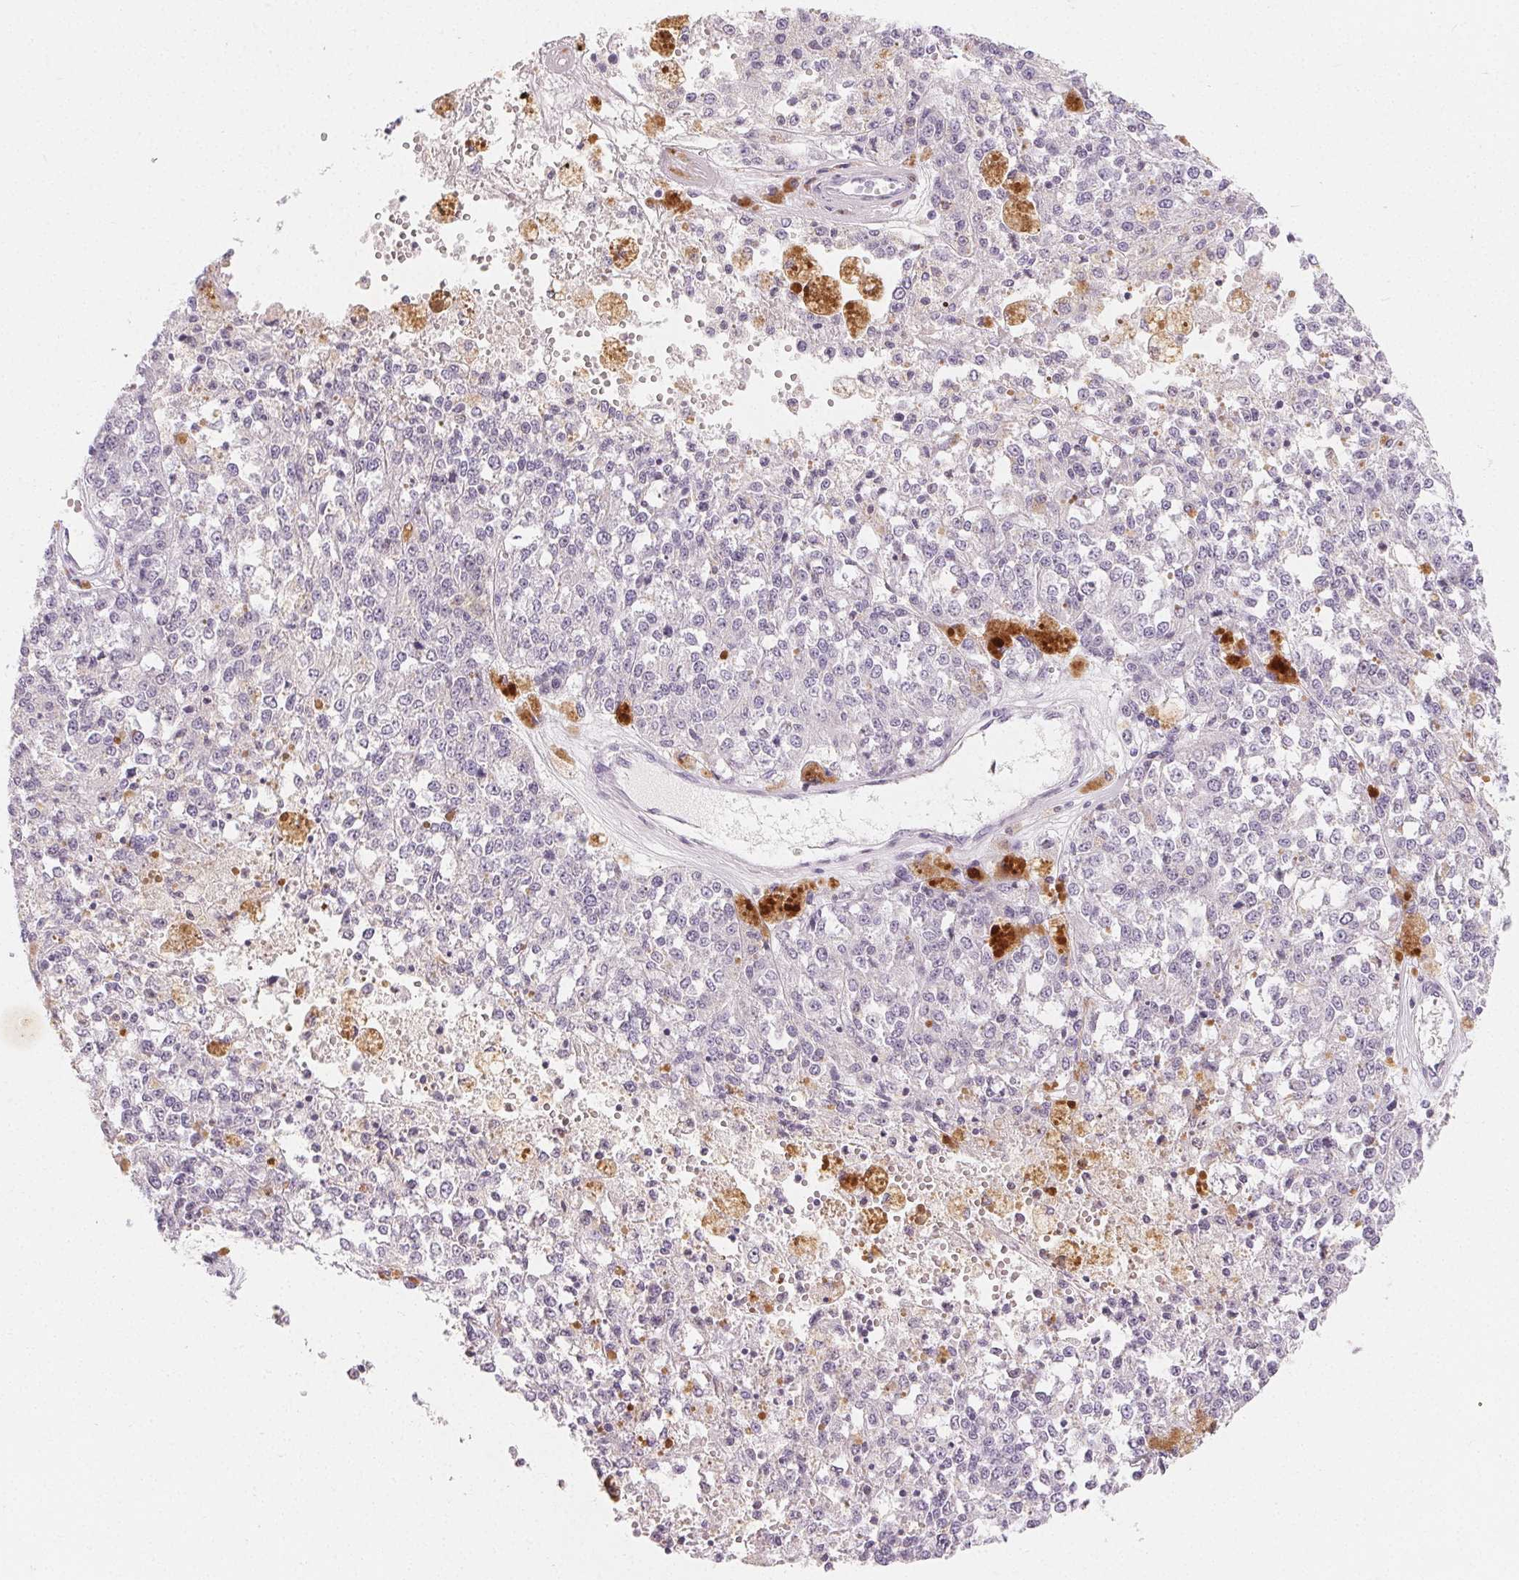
{"staining": {"intensity": "negative", "quantity": "none", "location": "none"}, "tissue": "melanoma", "cell_type": "Tumor cells", "image_type": "cancer", "snomed": [{"axis": "morphology", "description": "Malignant melanoma, Metastatic site"}, {"axis": "topography", "description": "Lymph node"}], "caption": "IHC of human melanoma demonstrates no positivity in tumor cells.", "gene": "MIOX", "patient": {"sex": "female", "age": 64}}